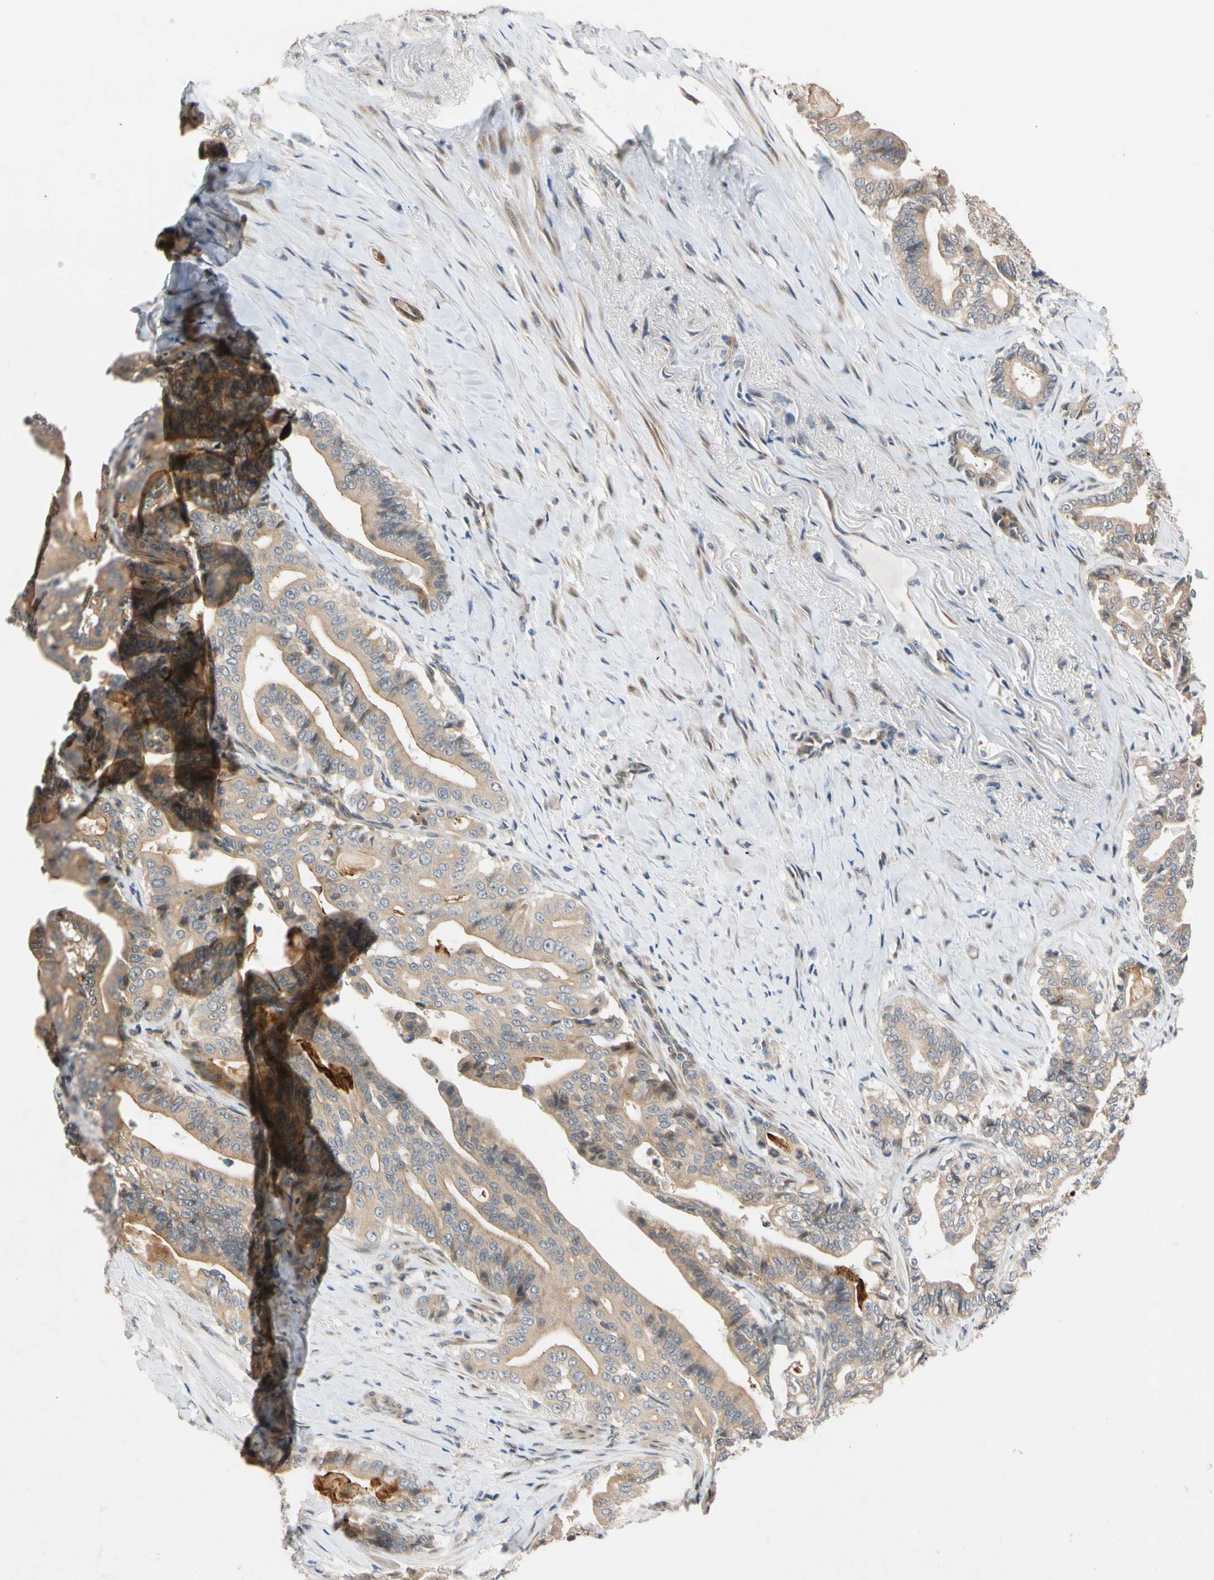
{"staining": {"intensity": "weak", "quantity": ">75%", "location": "cytoplasmic/membranous"}, "tissue": "pancreatic cancer", "cell_type": "Tumor cells", "image_type": "cancer", "snomed": [{"axis": "morphology", "description": "Adenocarcinoma, NOS"}, {"axis": "topography", "description": "Pancreas"}], "caption": "Immunohistochemical staining of adenocarcinoma (pancreatic) displays weak cytoplasmic/membranous protein expression in about >75% of tumor cells.", "gene": "CNST", "patient": {"sex": "male", "age": 63}}